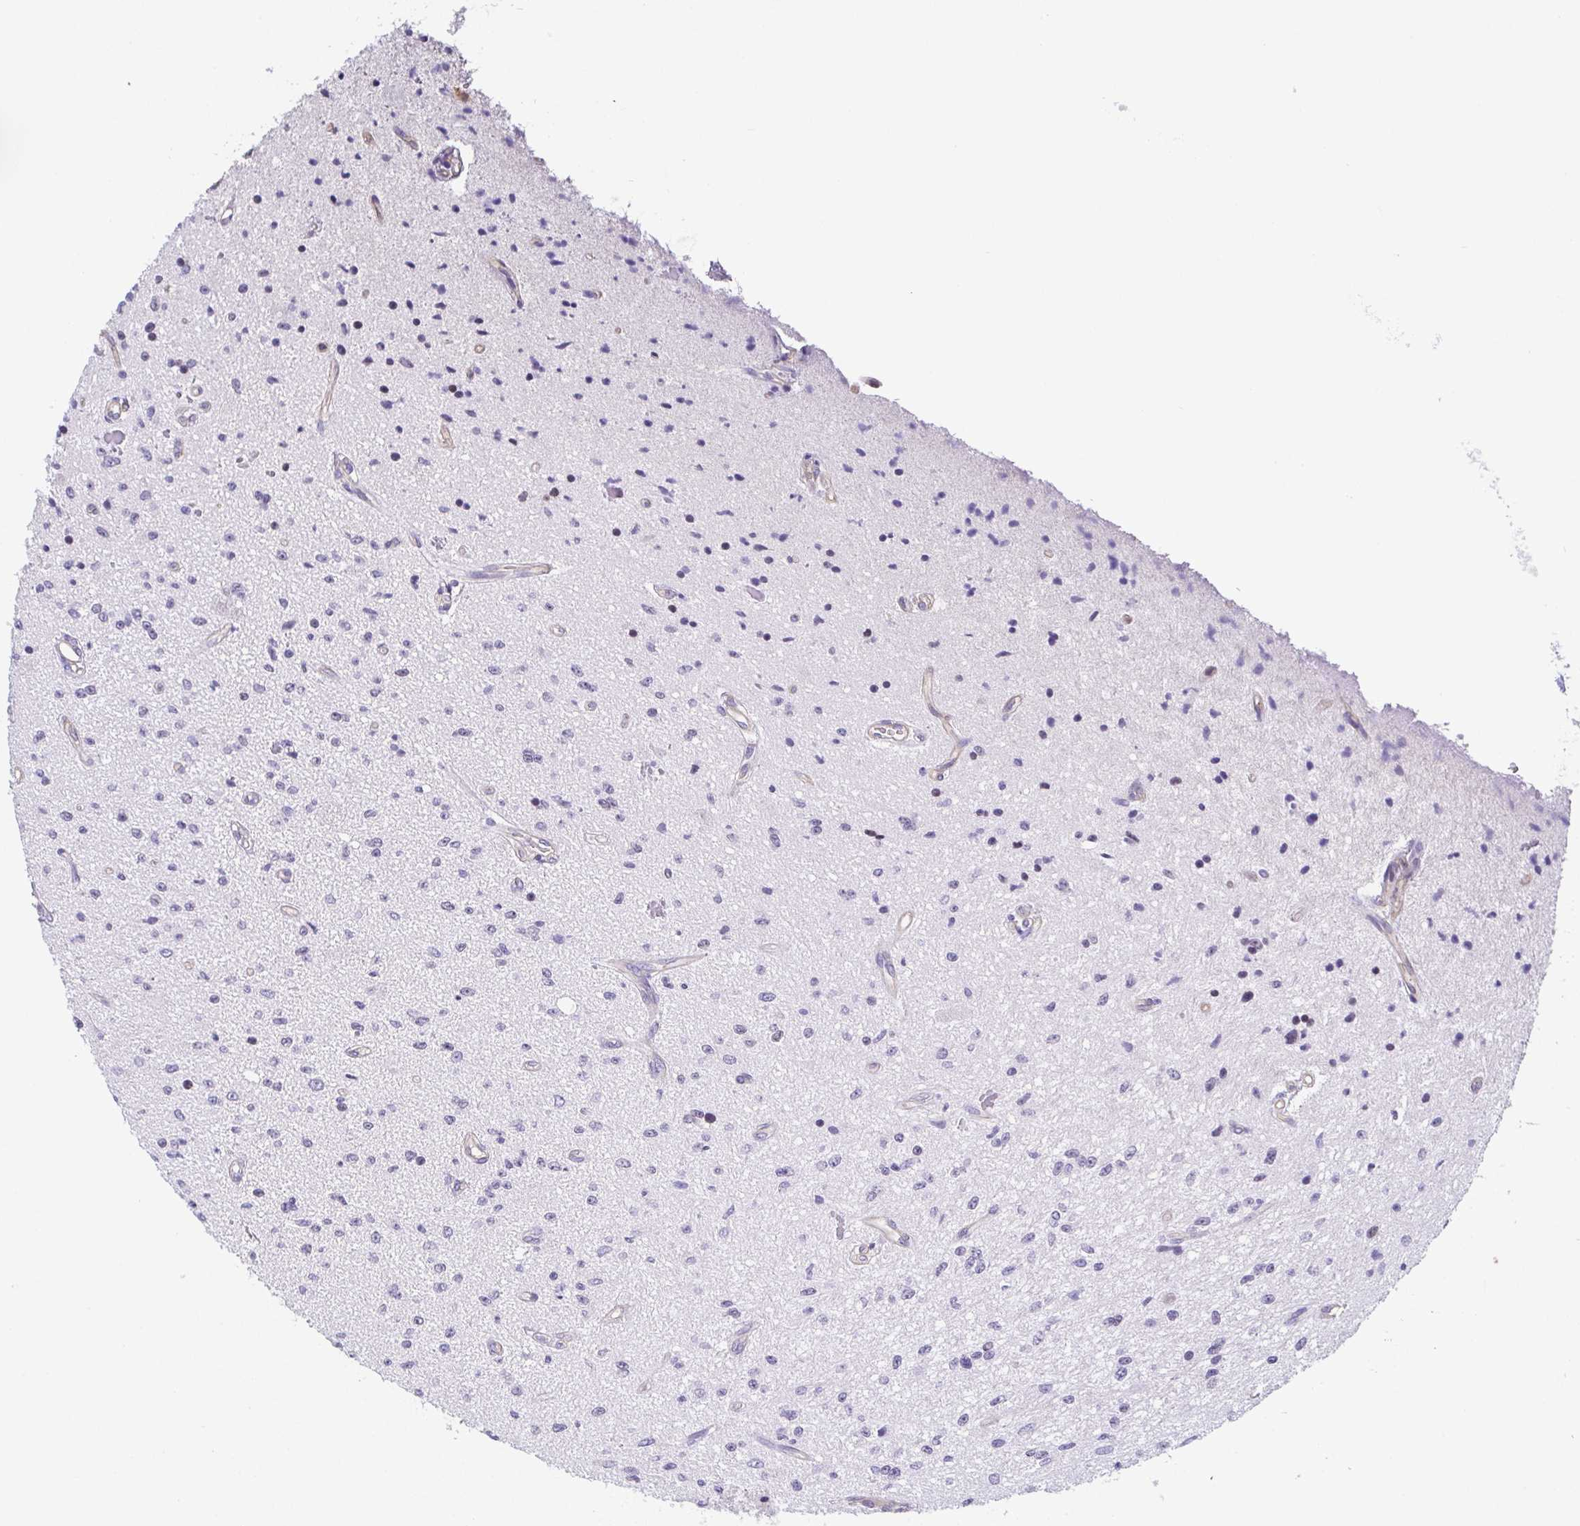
{"staining": {"intensity": "negative", "quantity": "none", "location": "none"}, "tissue": "glioma", "cell_type": "Tumor cells", "image_type": "cancer", "snomed": [{"axis": "morphology", "description": "Glioma, malignant, Low grade"}, {"axis": "topography", "description": "Cerebellum"}], "caption": "This is a photomicrograph of immunohistochemistry staining of glioma, which shows no staining in tumor cells.", "gene": "MYL6", "patient": {"sex": "female", "age": 14}}